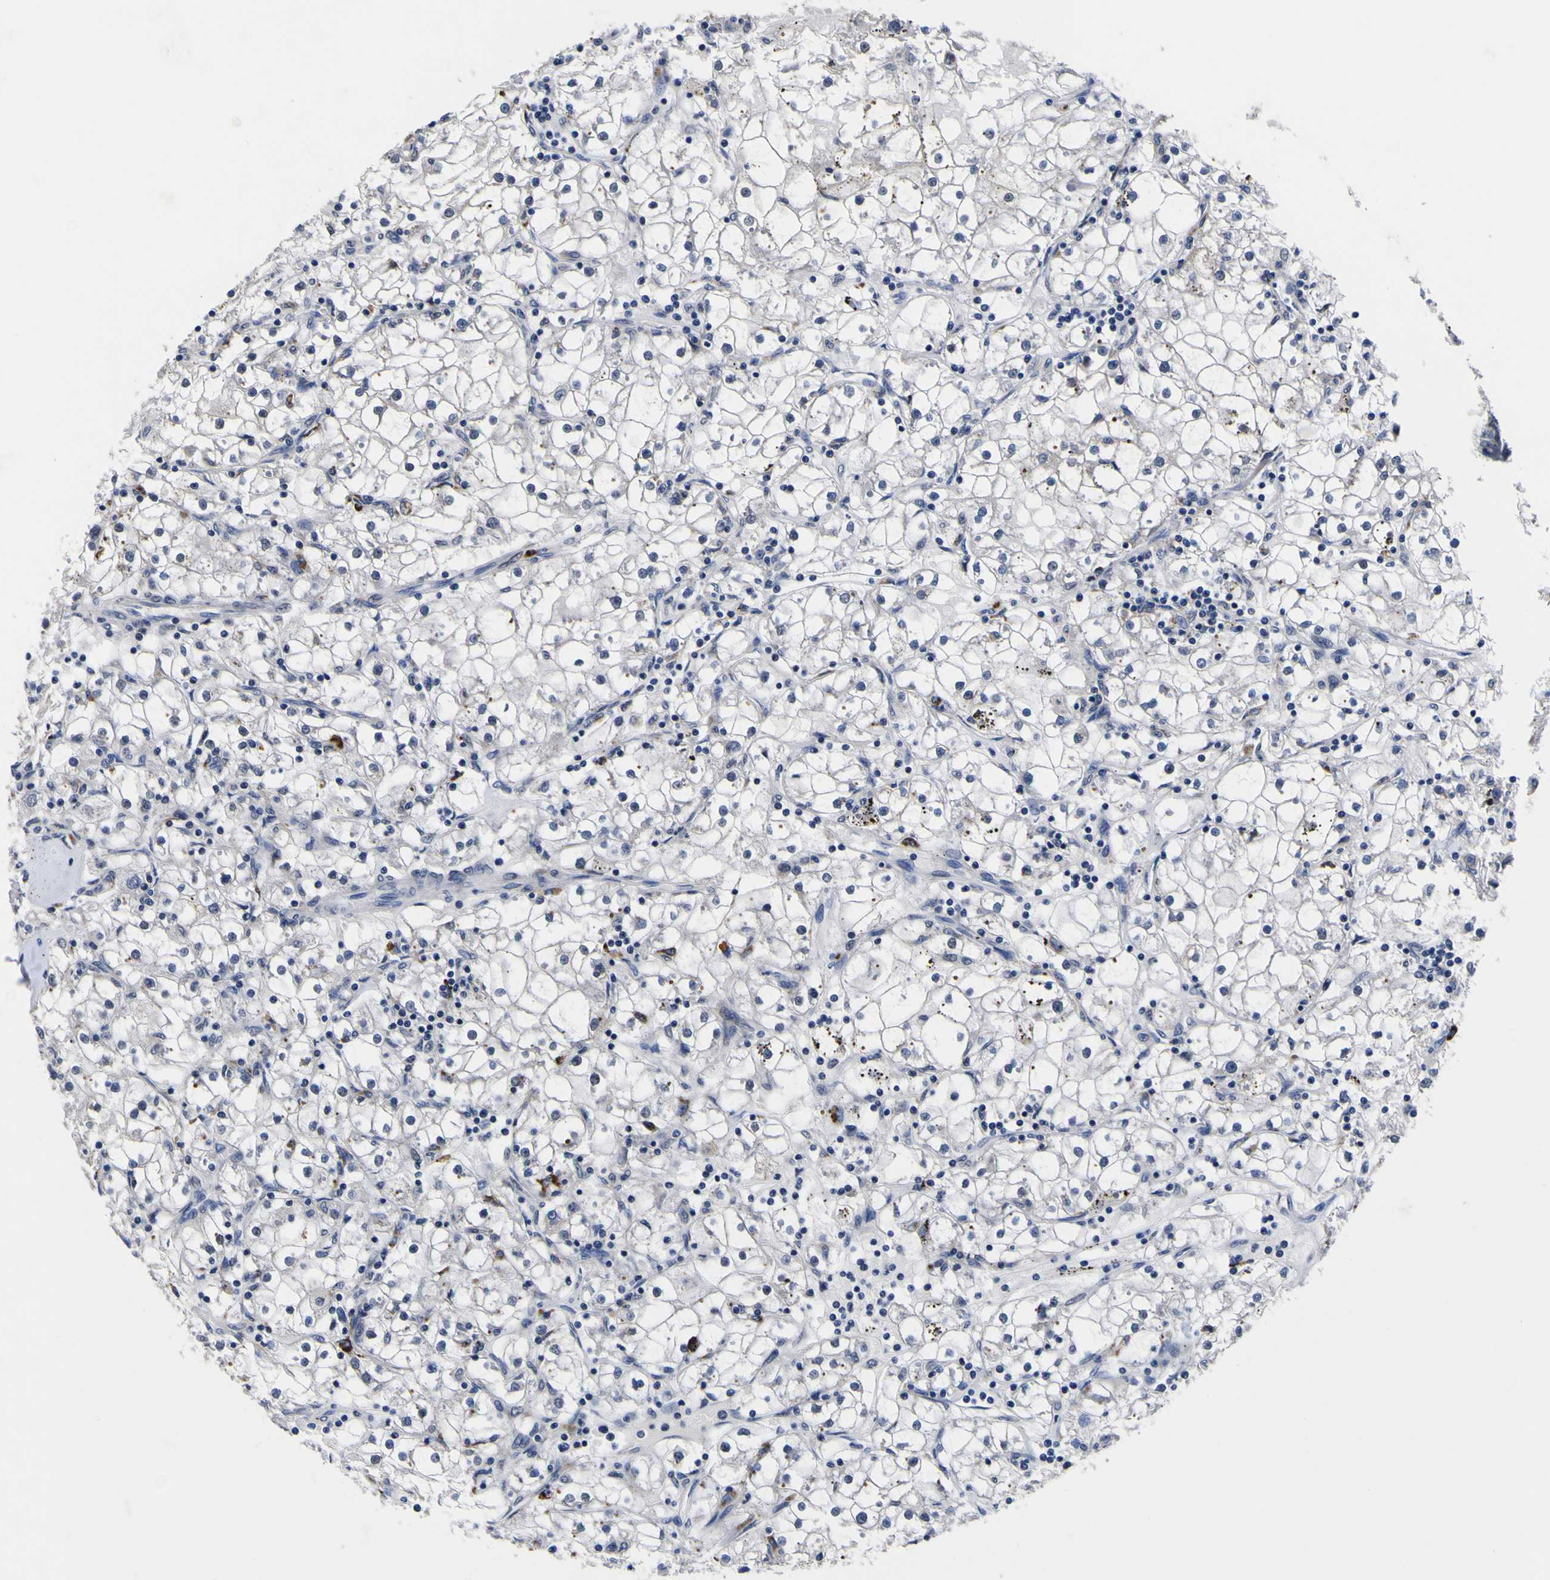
{"staining": {"intensity": "negative", "quantity": "none", "location": "none"}, "tissue": "renal cancer", "cell_type": "Tumor cells", "image_type": "cancer", "snomed": [{"axis": "morphology", "description": "Adenocarcinoma, NOS"}, {"axis": "topography", "description": "Kidney"}], "caption": "Renal cancer stained for a protein using IHC shows no expression tumor cells.", "gene": "IGFLR1", "patient": {"sex": "male", "age": 56}}